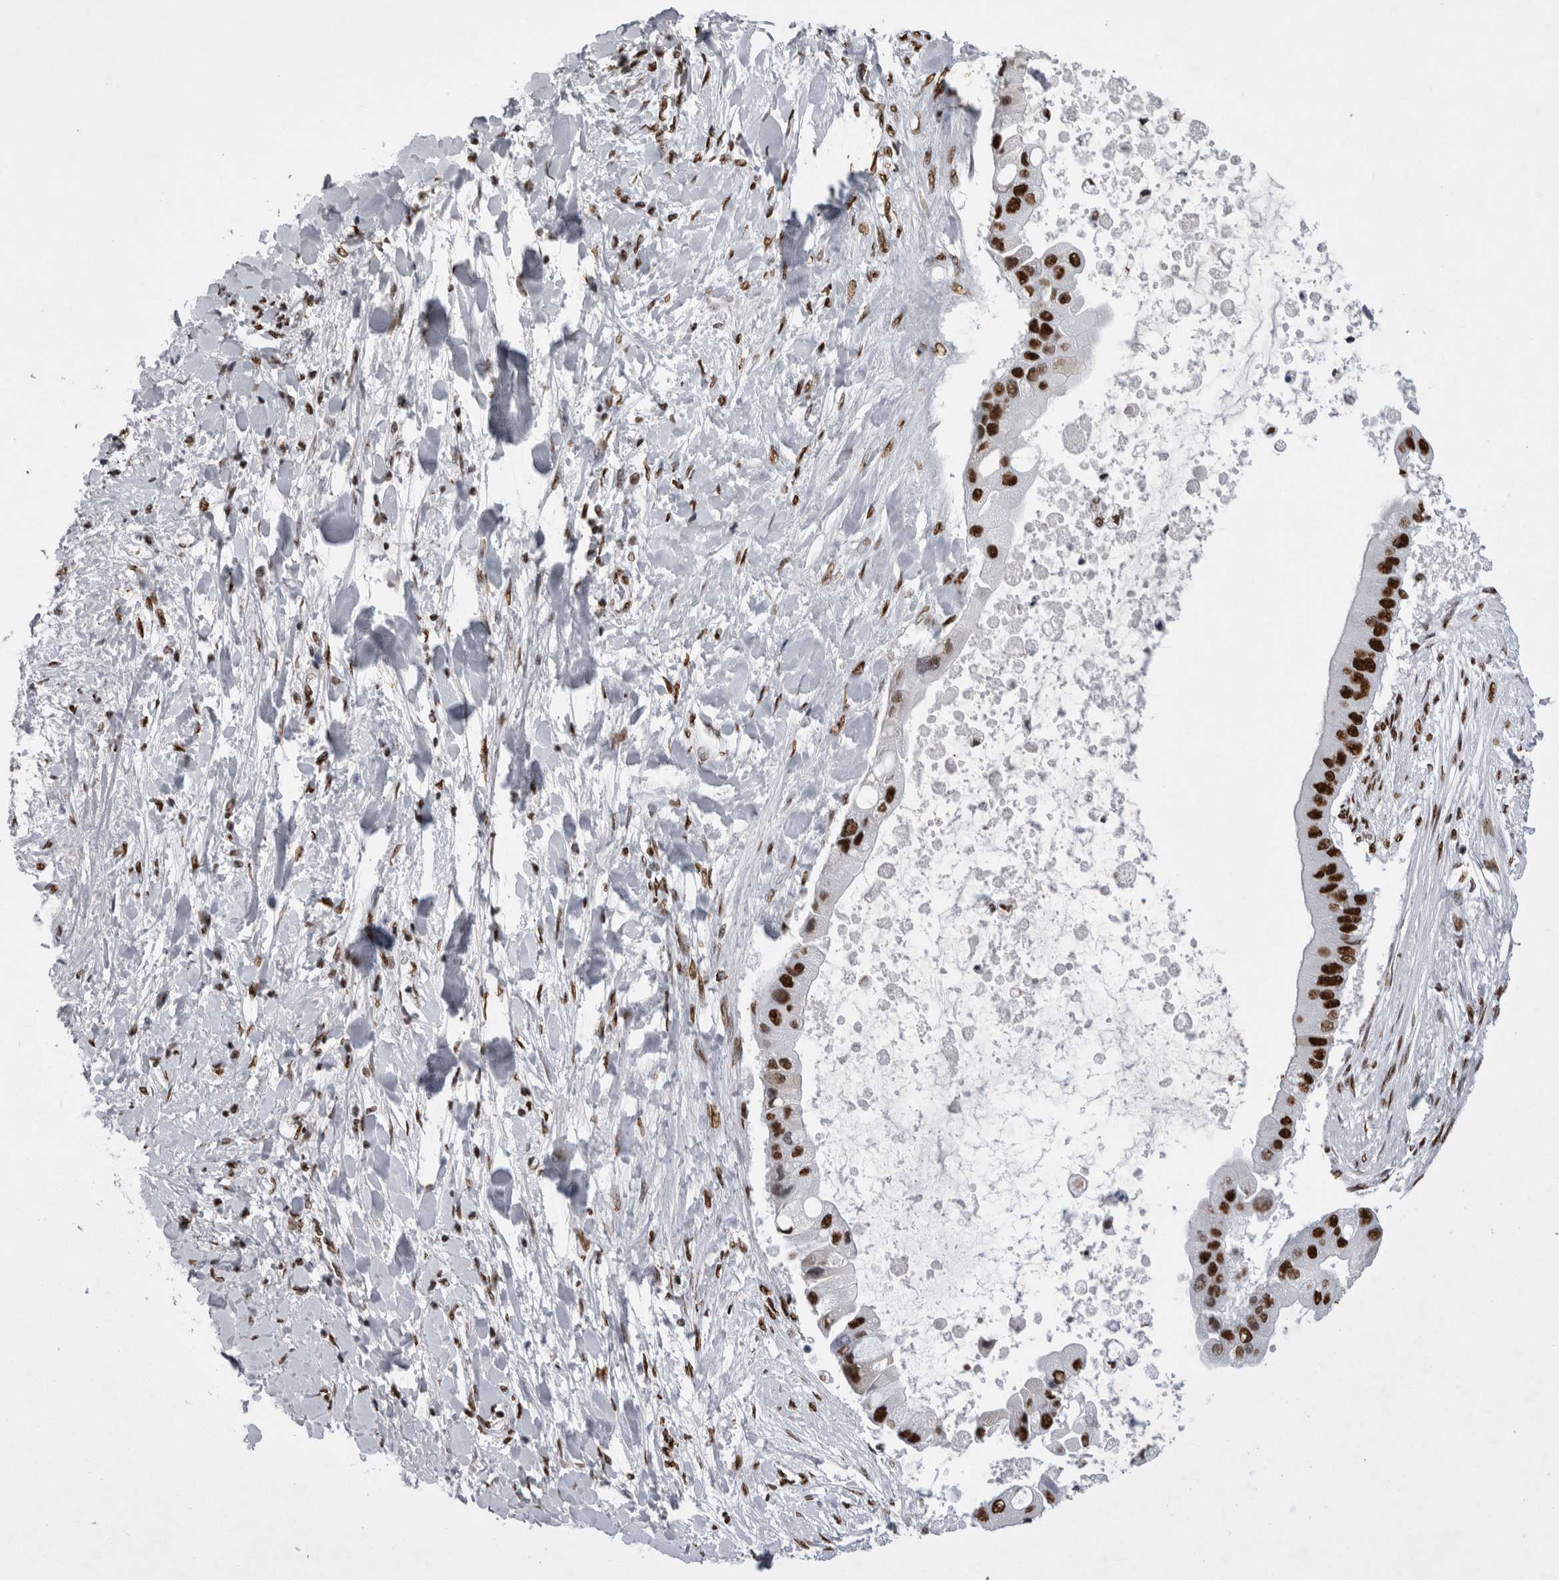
{"staining": {"intensity": "strong", "quantity": "25%-75%", "location": "nuclear"}, "tissue": "liver cancer", "cell_type": "Tumor cells", "image_type": "cancer", "snomed": [{"axis": "morphology", "description": "Cholangiocarcinoma"}, {"axis": "topography", "description": "Liver"}], "caption": "An image of cholangiocarcinoma (liver) stained for a protein displays strong nuclear brown staining in tumor cells.", "gene": "ALPK3", "patient": {"sex": "male", "age": 50}}